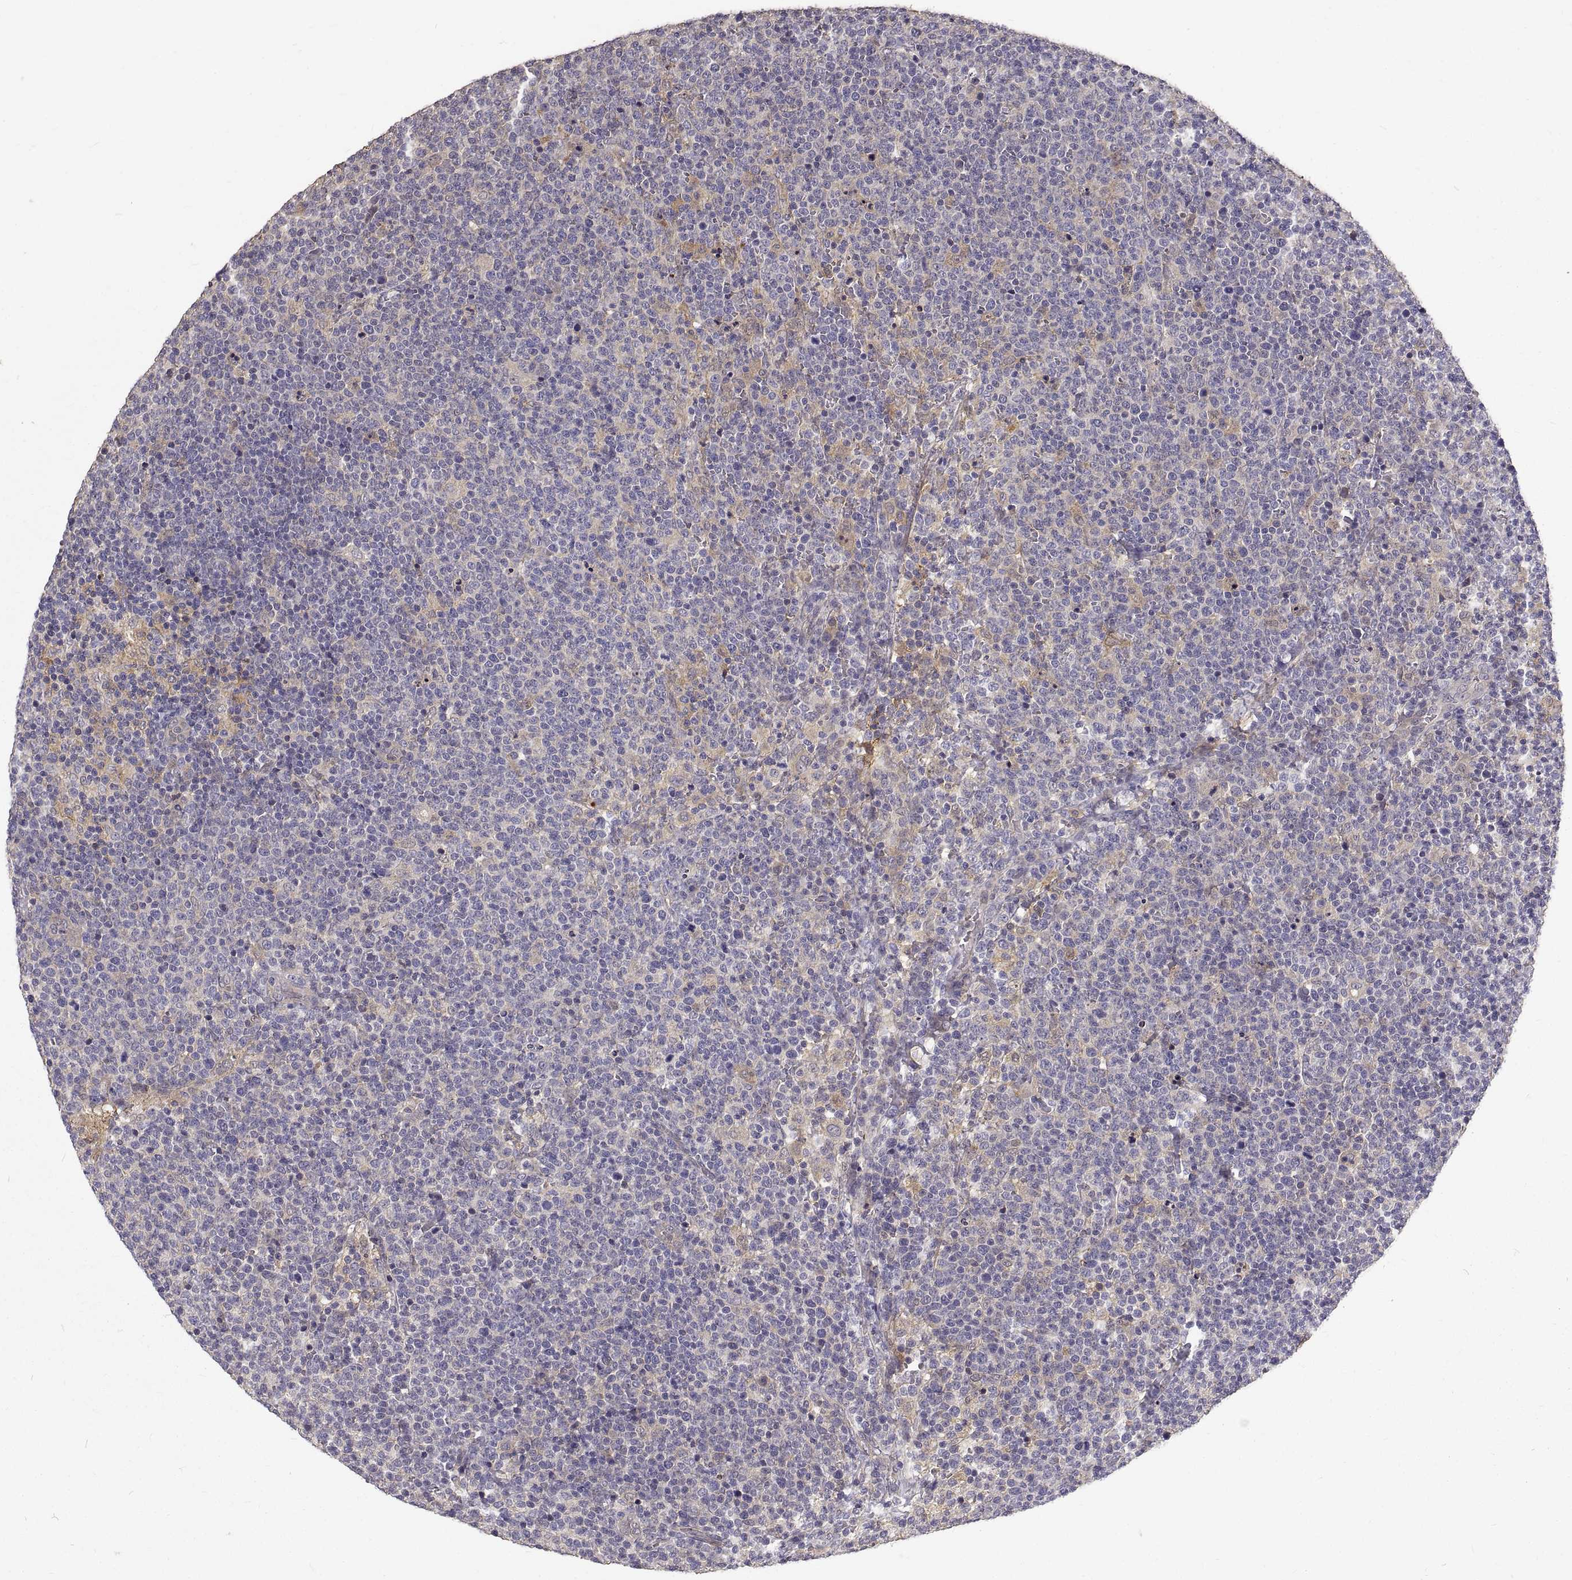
{"staining": {"intensity": "negative", "quantity": "none", "location": "none"}, "tissue": "lymphoma", "cell_type": "Tumor cells", "image_type": "cancer", "snomed": [{"axis": "morphology", "description": "Malignant lymphoma, non-Hodgkin's type, High grade"}, {"axis": "topography", "description": "Lymph node"}], "caption": "A high-resolution micrograph shows immunohistochemistry (IHC) staining of high-grade malignant lymphoma, non-Hodgkin's type, which displays no significant staining in tumor cells. (Immunohistochemistry (ihc), brightfield microscopy, high magnification).", "gene": "PEA15", "patient": {"sex": "male", "age": 61}}